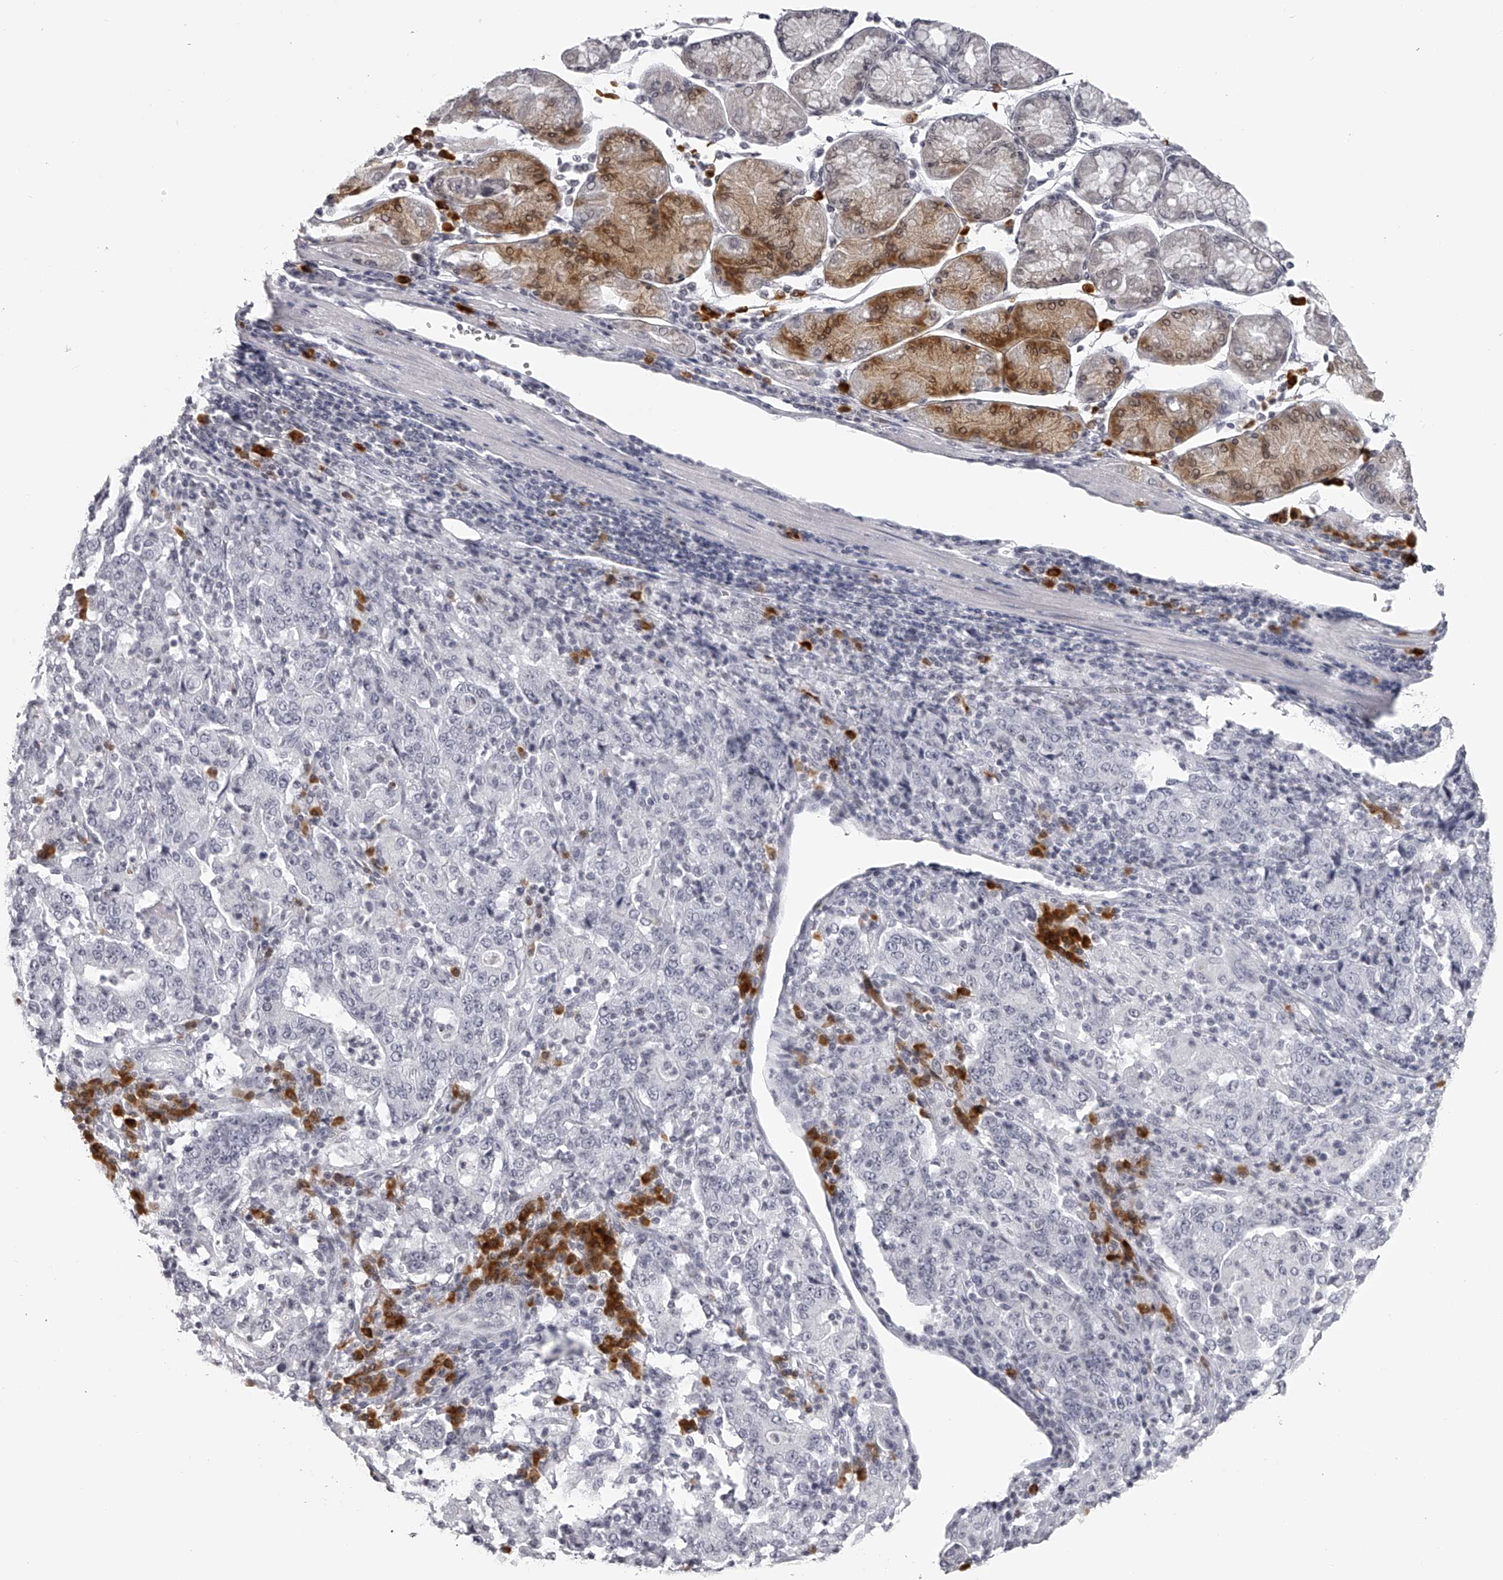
{"staining": {"intensity": "negative", "quantity": "none", "location": "none"}, "tissue": "stomach cancer", "cell_type": "Tumor cells", "image_type": "cancer", "snomed": [{"axis": "morphology", "description": "Normal tissue, NOS"}, {"axis": "morphology", "description": "Adenocarcinoma, NOS"}, {"axis": "topography", "description": "Stomach, upper"}, {"axis": "topography", "description": "Stomach"}], "caption": "A micrograph of human stomach cancer is negative for staining in tumor cells.", "gene": "SEC11C", "patient": {"sex": "male", "age": 59}}